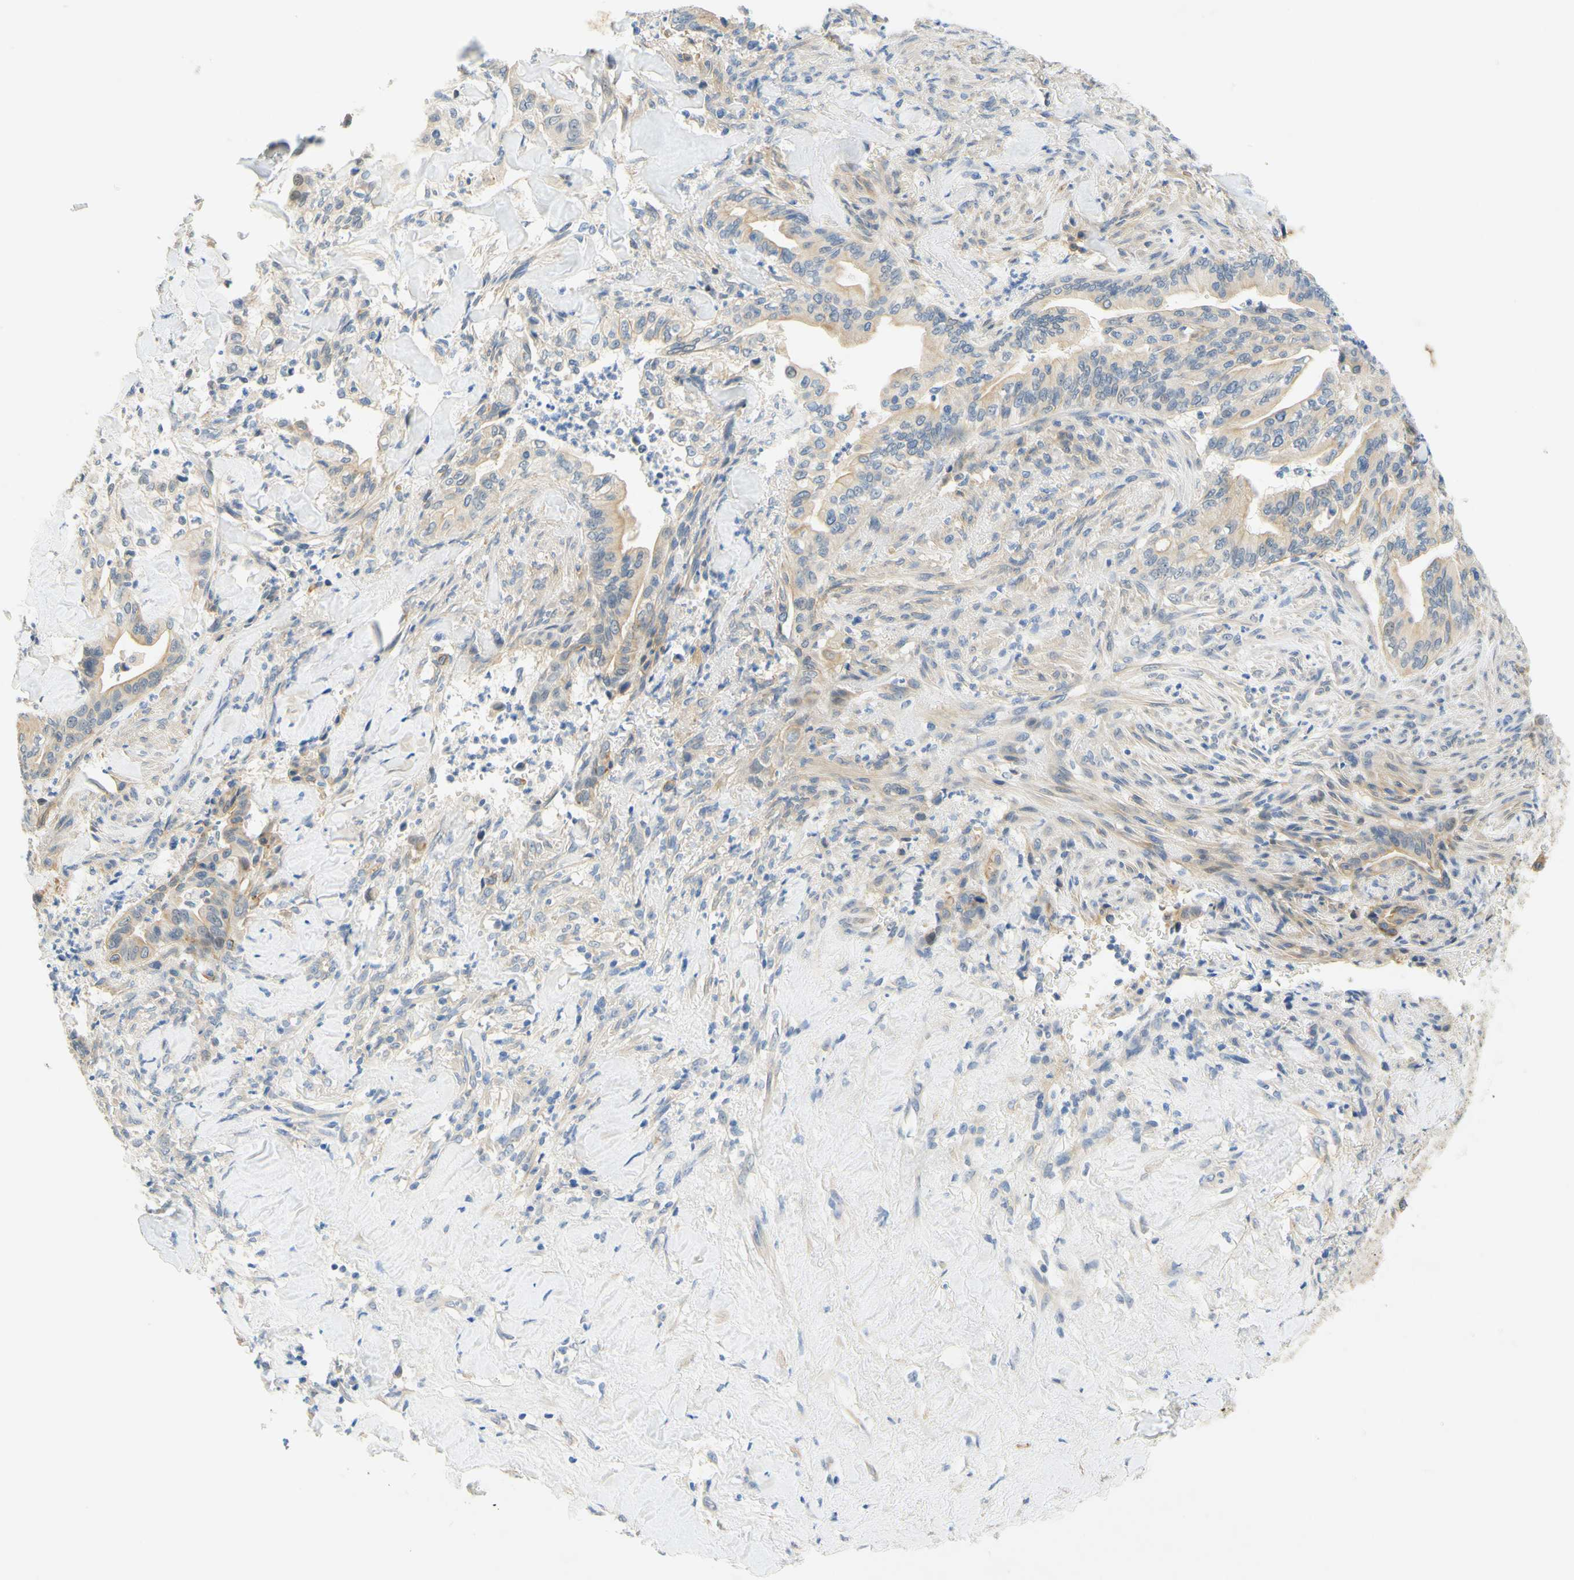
{"staining": {"intensity": "weak", "quantity": ">75%", "location": "cytoplasmic/membranous"}, "tissue": "liver cancer", "cell_type": "Tumor cells", "image_type": "cancer", "snomed": [{"axis": "morphology", "description": "Cholangiocarcinoma"}, {"axis": "topography", "description": "Liver"}], "caption": "Immunohistochemistry (IHC) photomicrograph of neoplastic tissue: human cholangiocarcinoma (liver) stained using immunohistochemistry displays low levels of weak protein expression localized specifically in the cytoplasmic/membranous of tumor cells, appearing as a cytoplasmic/membranous brown color.", "gene": "ENTREP2", "patient": {"sex": "female", "age": 67}}